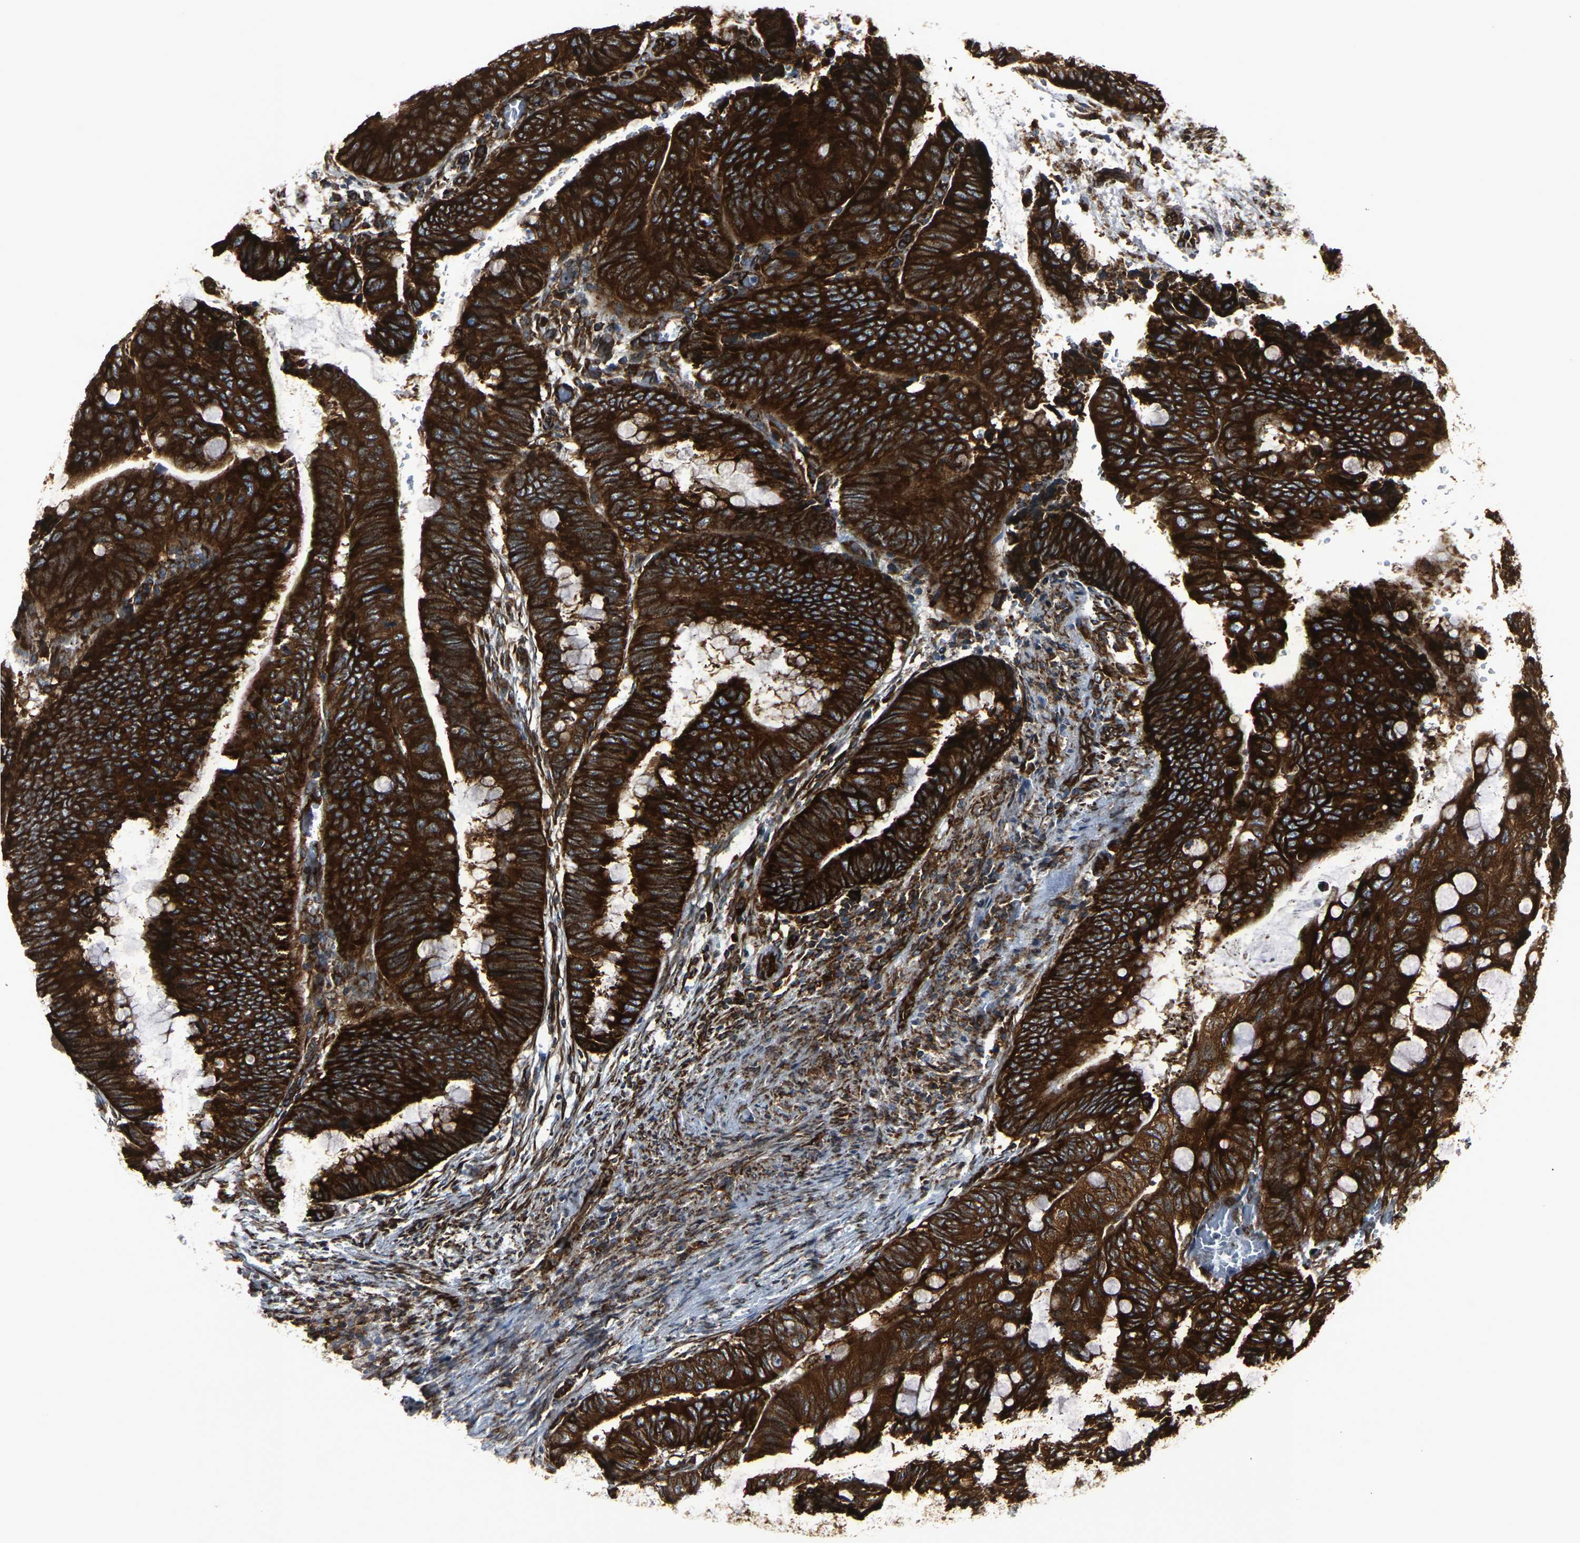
{"staining": {"intensity": "strong", "quantity": ">75%", "location": "cytoplasmic/membranous"}, "tissue": "colorectal cancer", "cell_type": "Tumor cells", "image_type": "cancer", "snomed": [{"axis": "morphology", "description": "Normal tissue, NOS"}, {"axis": "morphology", "description": "Adenocarcinoma, NOS"}, {"axis": "topography", "description": "Rectum"}, {"axis": "topography", "description": "Peripheral nerve tissue"}], "caption": "Immunohistochemistry (IHC) of human colorectal cancer (adenocarcinoma) shows high levels of strong cytoplasmic/membranous staining in about >75% of tumor cells. Nuclei are stained in blue.", "gene": "MARCHF2", "patient": {"sex": "male", "age": 92}}